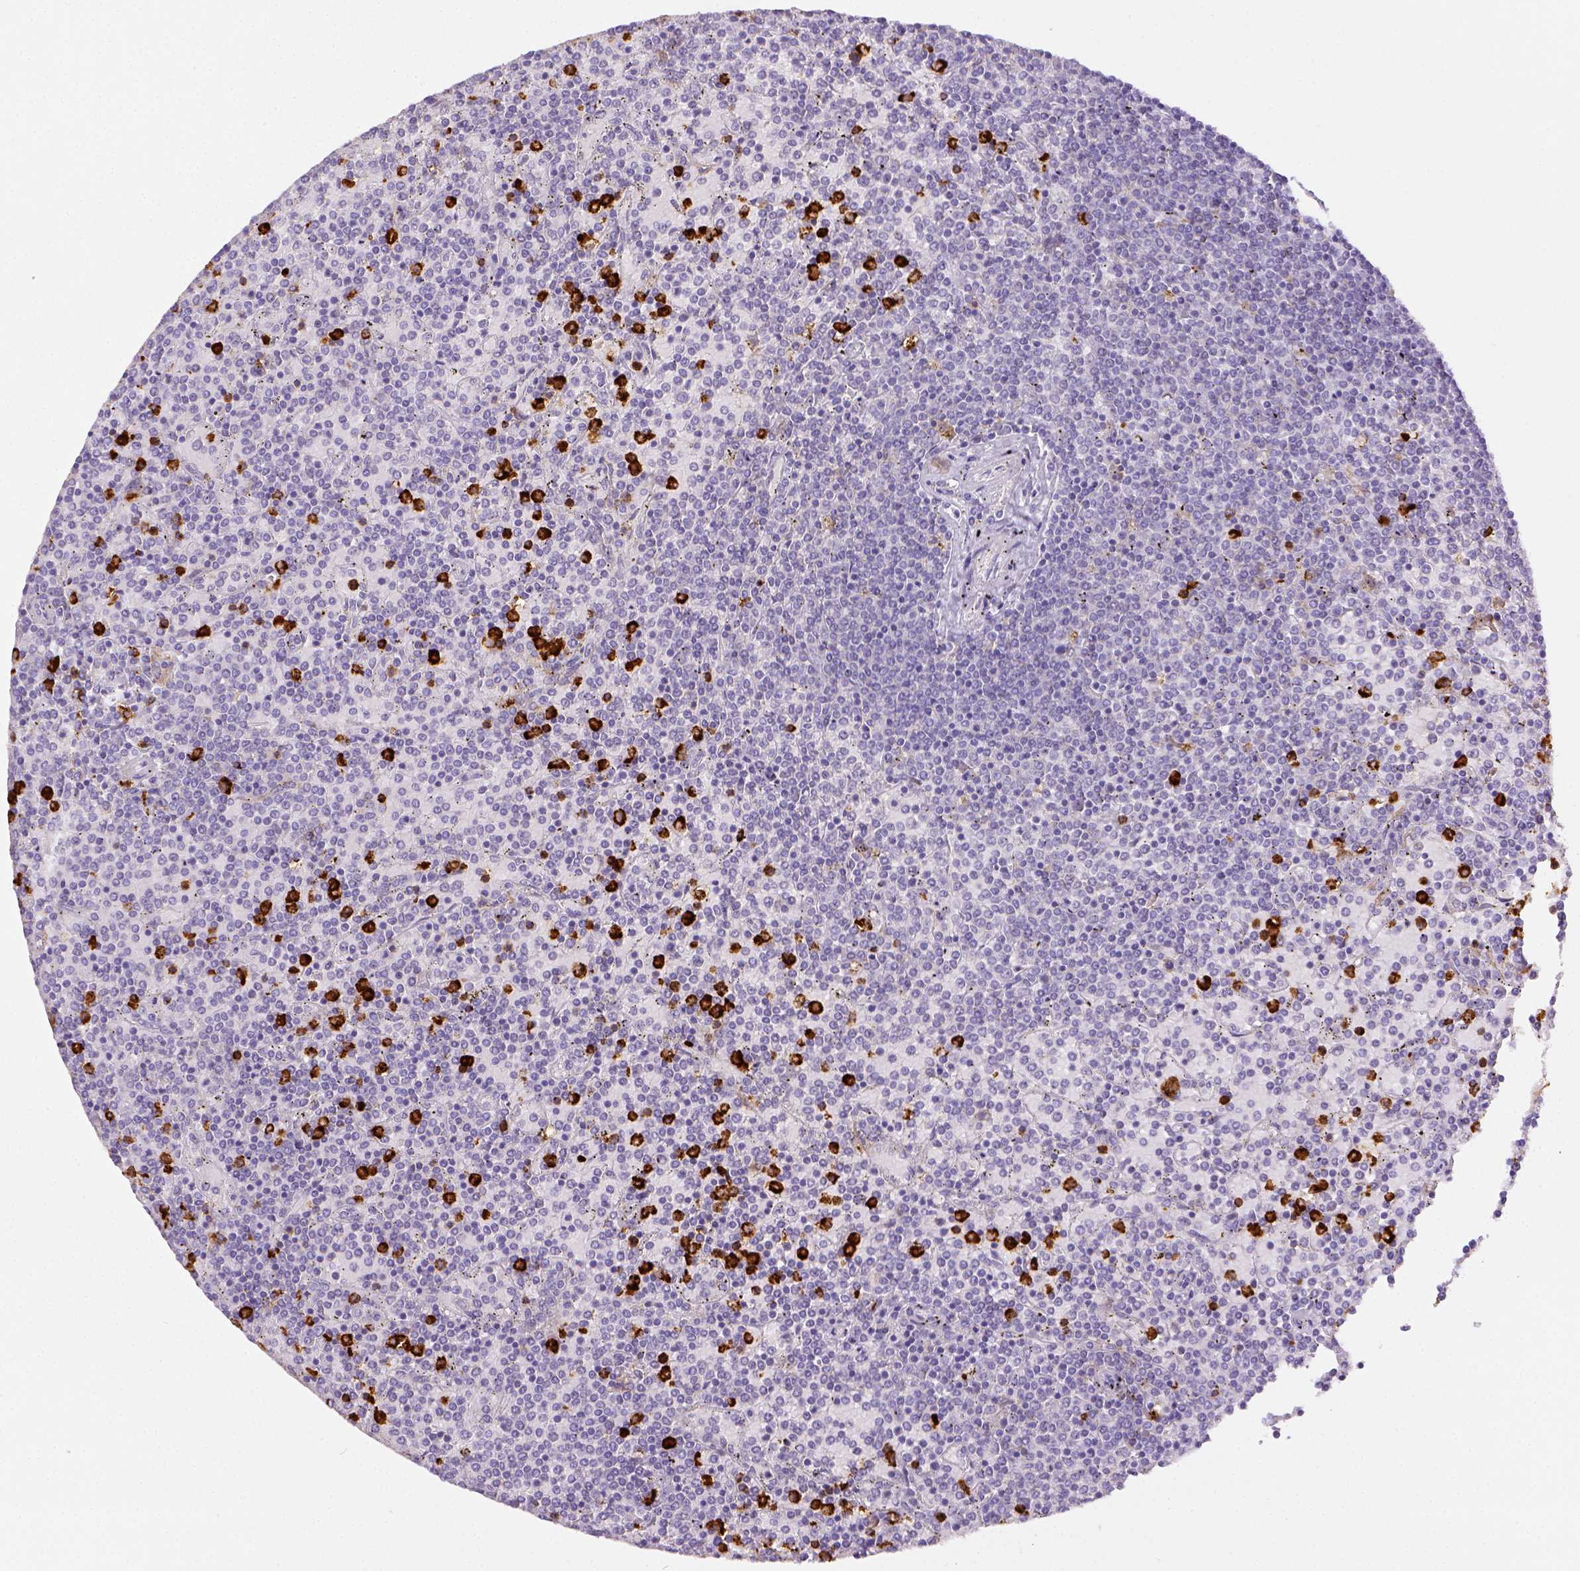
{"staining": {"intensity": "negative", "quantity": "none", "location": "none"}, "tissue": "lymphoma", "cell_type": "Tumor cells", "image_type": "cancer", "snomed": [{"axis": "morphology", "description": "Malignant lymphoma, non-Hodgkin's type, Low grade"}, {"axis": "topography", "description": "Spleen"}], "caption": "This is a histopathology image of immunohistochemistry staining of low-grade malignant lymphoma, non-Hodgkin's type, which shows no staining in tumor cells.", "gene": "ITGAM", "patient": {"sex": "female", "age": 77}}